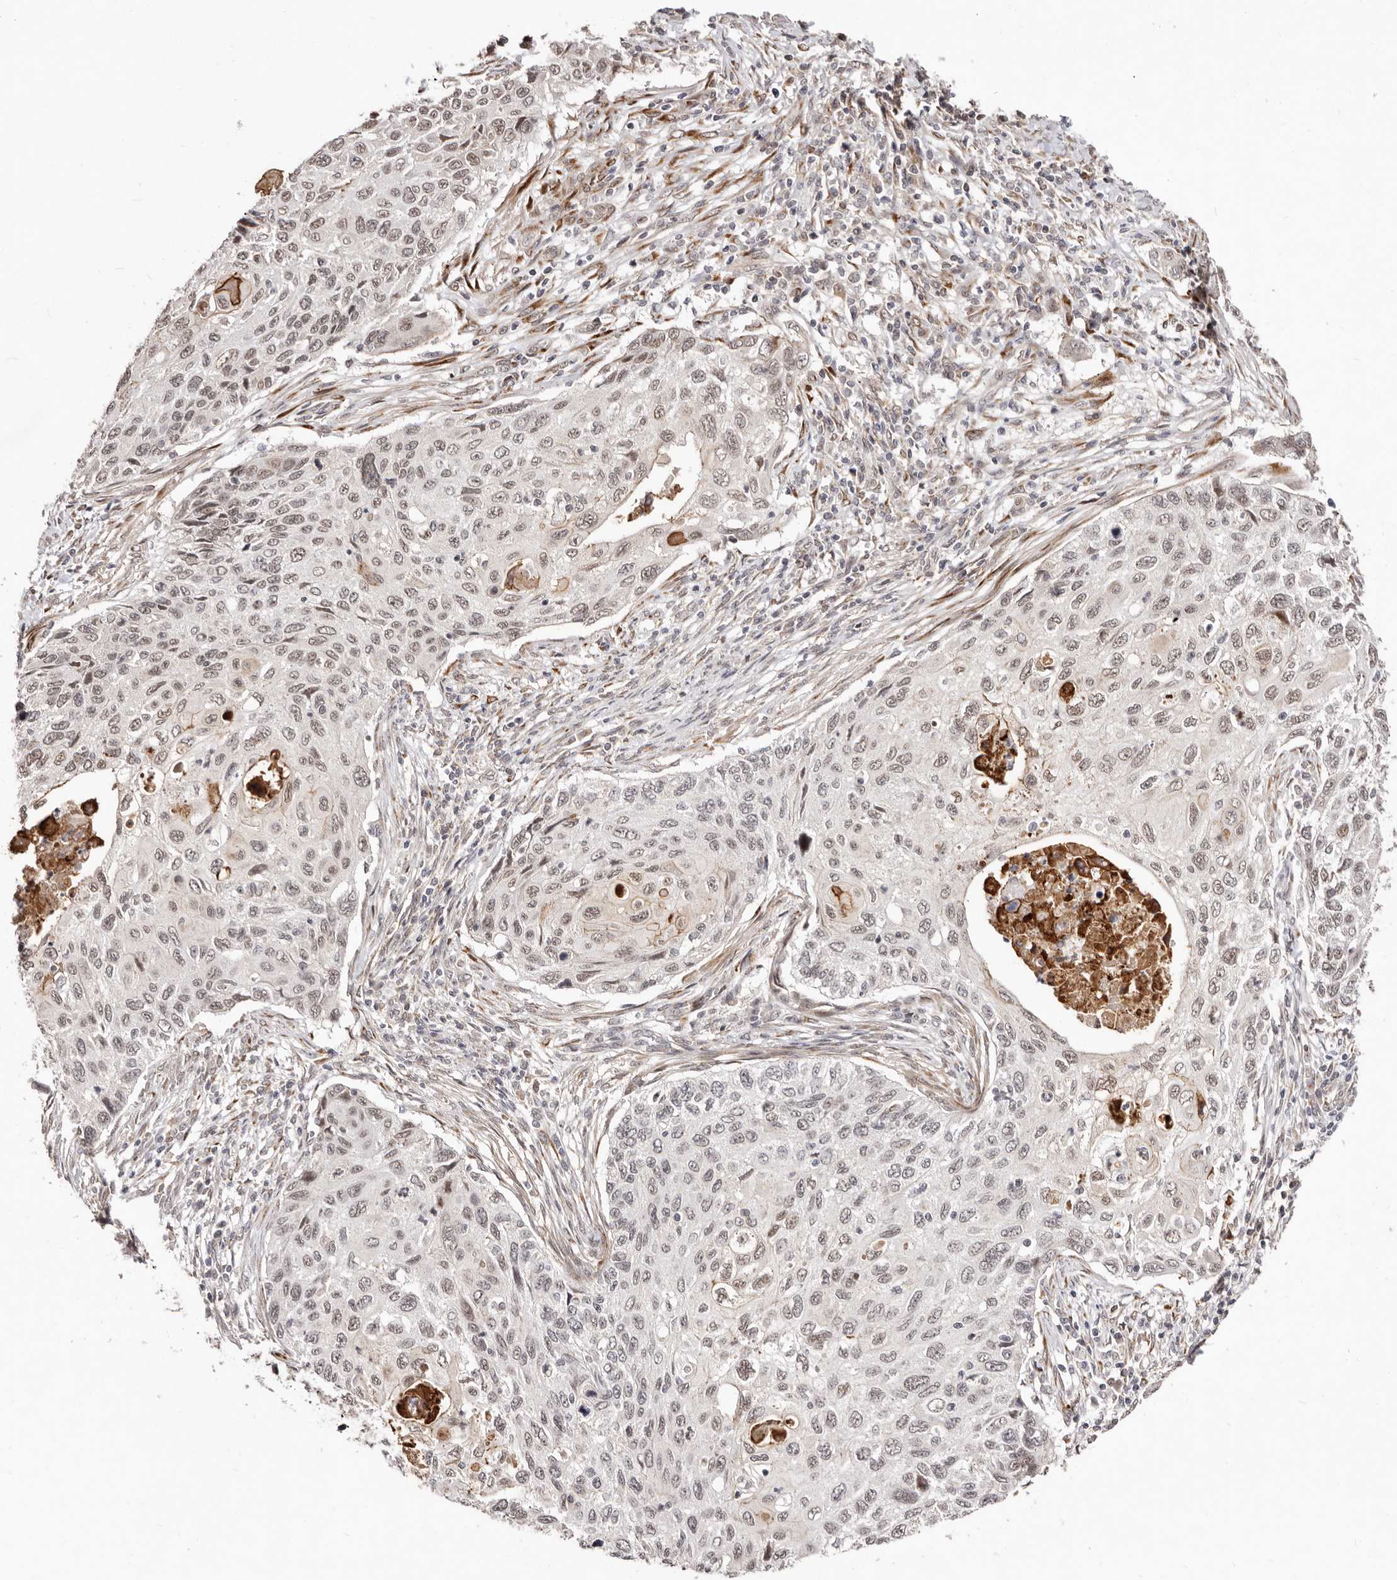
{"staining": {"intensity": "weak", "quantity": ">75%", "location": "nuclear"}, "tissue": "cervical cancer", "cell_type": "Tumor cells", "image_type": "cancer", "snomed": [{"axis": "morphology", "description": "Squamous cell carcinoma, NOS"}, {"axis": "topography", "description": "Cervix"}], "caption": "About >75% of tumor cells in cervical cancer (squamous cell carcinoma) reveal weak nuclear protein staining as visualized by brown immunohistochemical staining.", "gene": "SRCAP", "patient": {"sex": "female", "age": 70}}